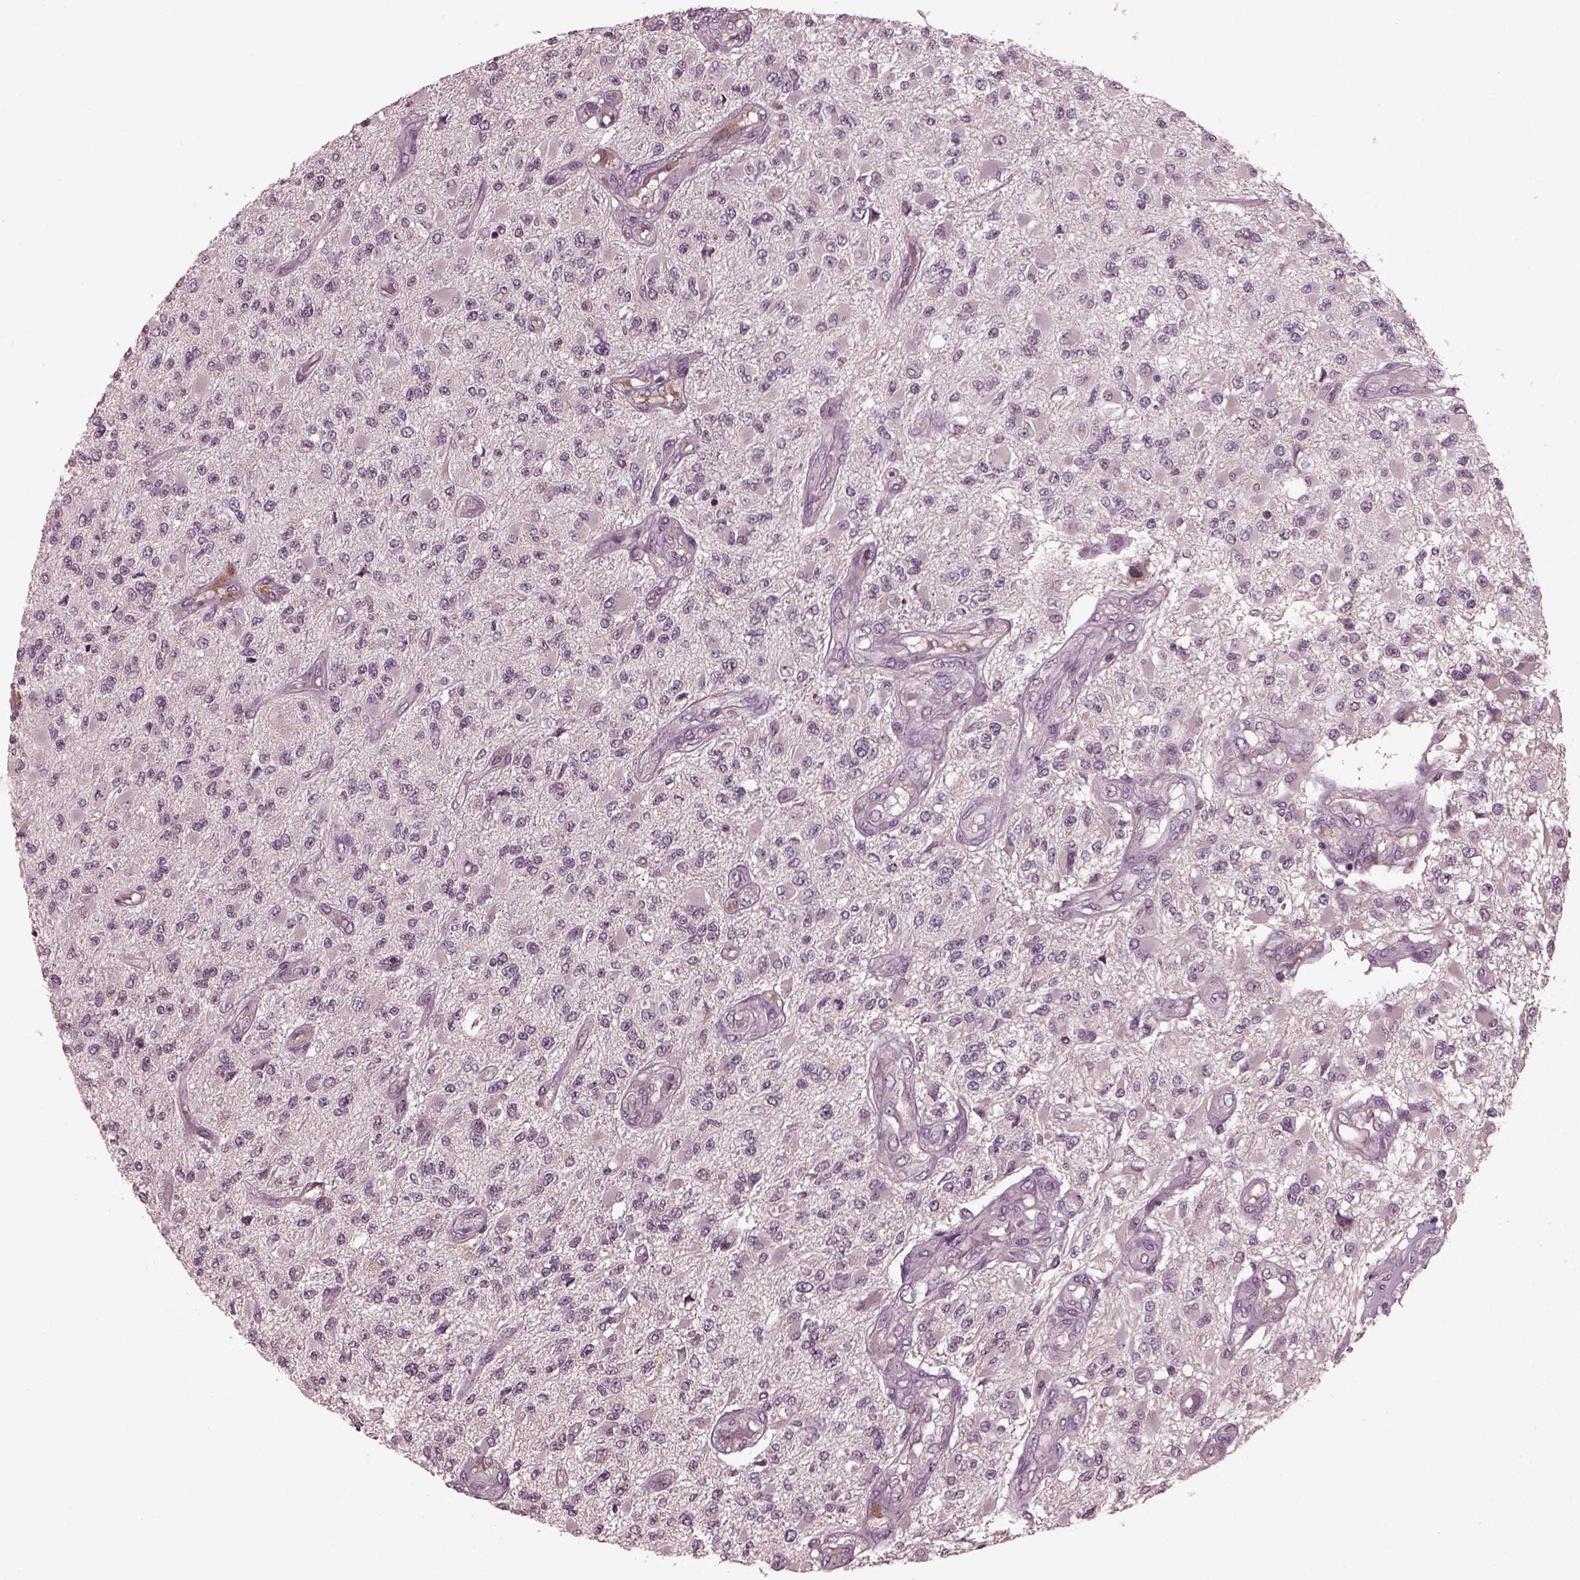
{"staining": {"intensity": "negative", "quantity": "none", "location": "none"}, "tissue": "glioma", "cell_type": "Tumor cells", "image_type": "cancer", "snomed": [{"axis": "morphology", "description": "Glioma, malignant, High grade"}, {"axis": "topography", "description": "Brain"}], "caption": "This photomicrograph is of high-grade glioma (malignant) stained with immunohistochemistry (IHC) to label a protein in brown with the nuclei are counter-stained blue. There is no staining in tumor cells.", "gene": "PORCN", "patient": {"sex": "female", "age": 63}}